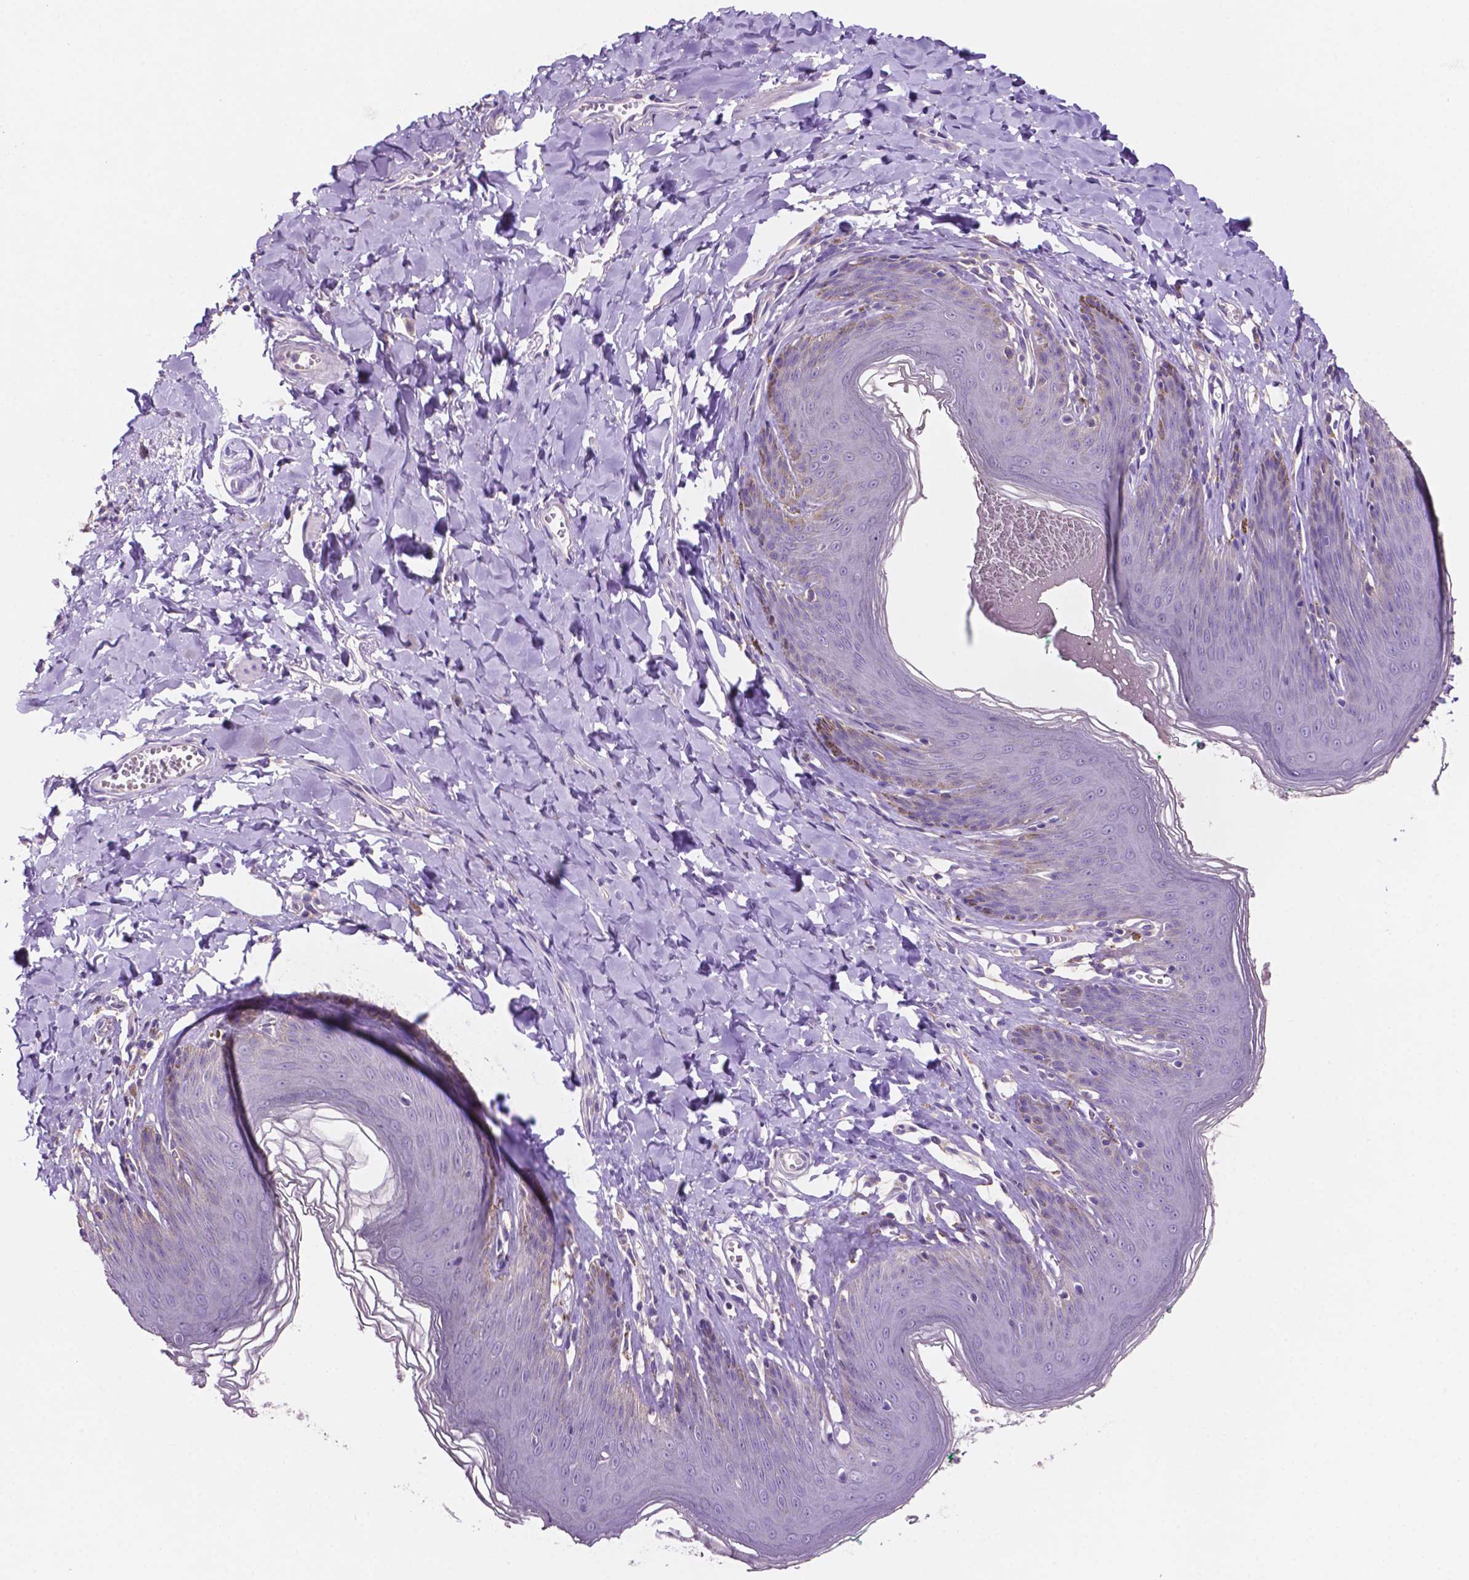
{"staining": {"intensity": "negative", "quantity": "none", "location": "none"}, "tissue": "skin", "cell_type": "Epidermal cells", "image_type": "normal", "snomed": [{"axis": "morphology", "description": "Normal tissue, NOS"}, {"axis": "topography", "description": "Vulva"}, {"axis": "topography", "description": "Peripheral nerve tissue"}], "caption": "IHC of normal human skin reveals no expression in epidermal cells. Nuclei are stained in blue.", "gene": "PRPS2", "patient": {"sex": "female", "age": 66}}